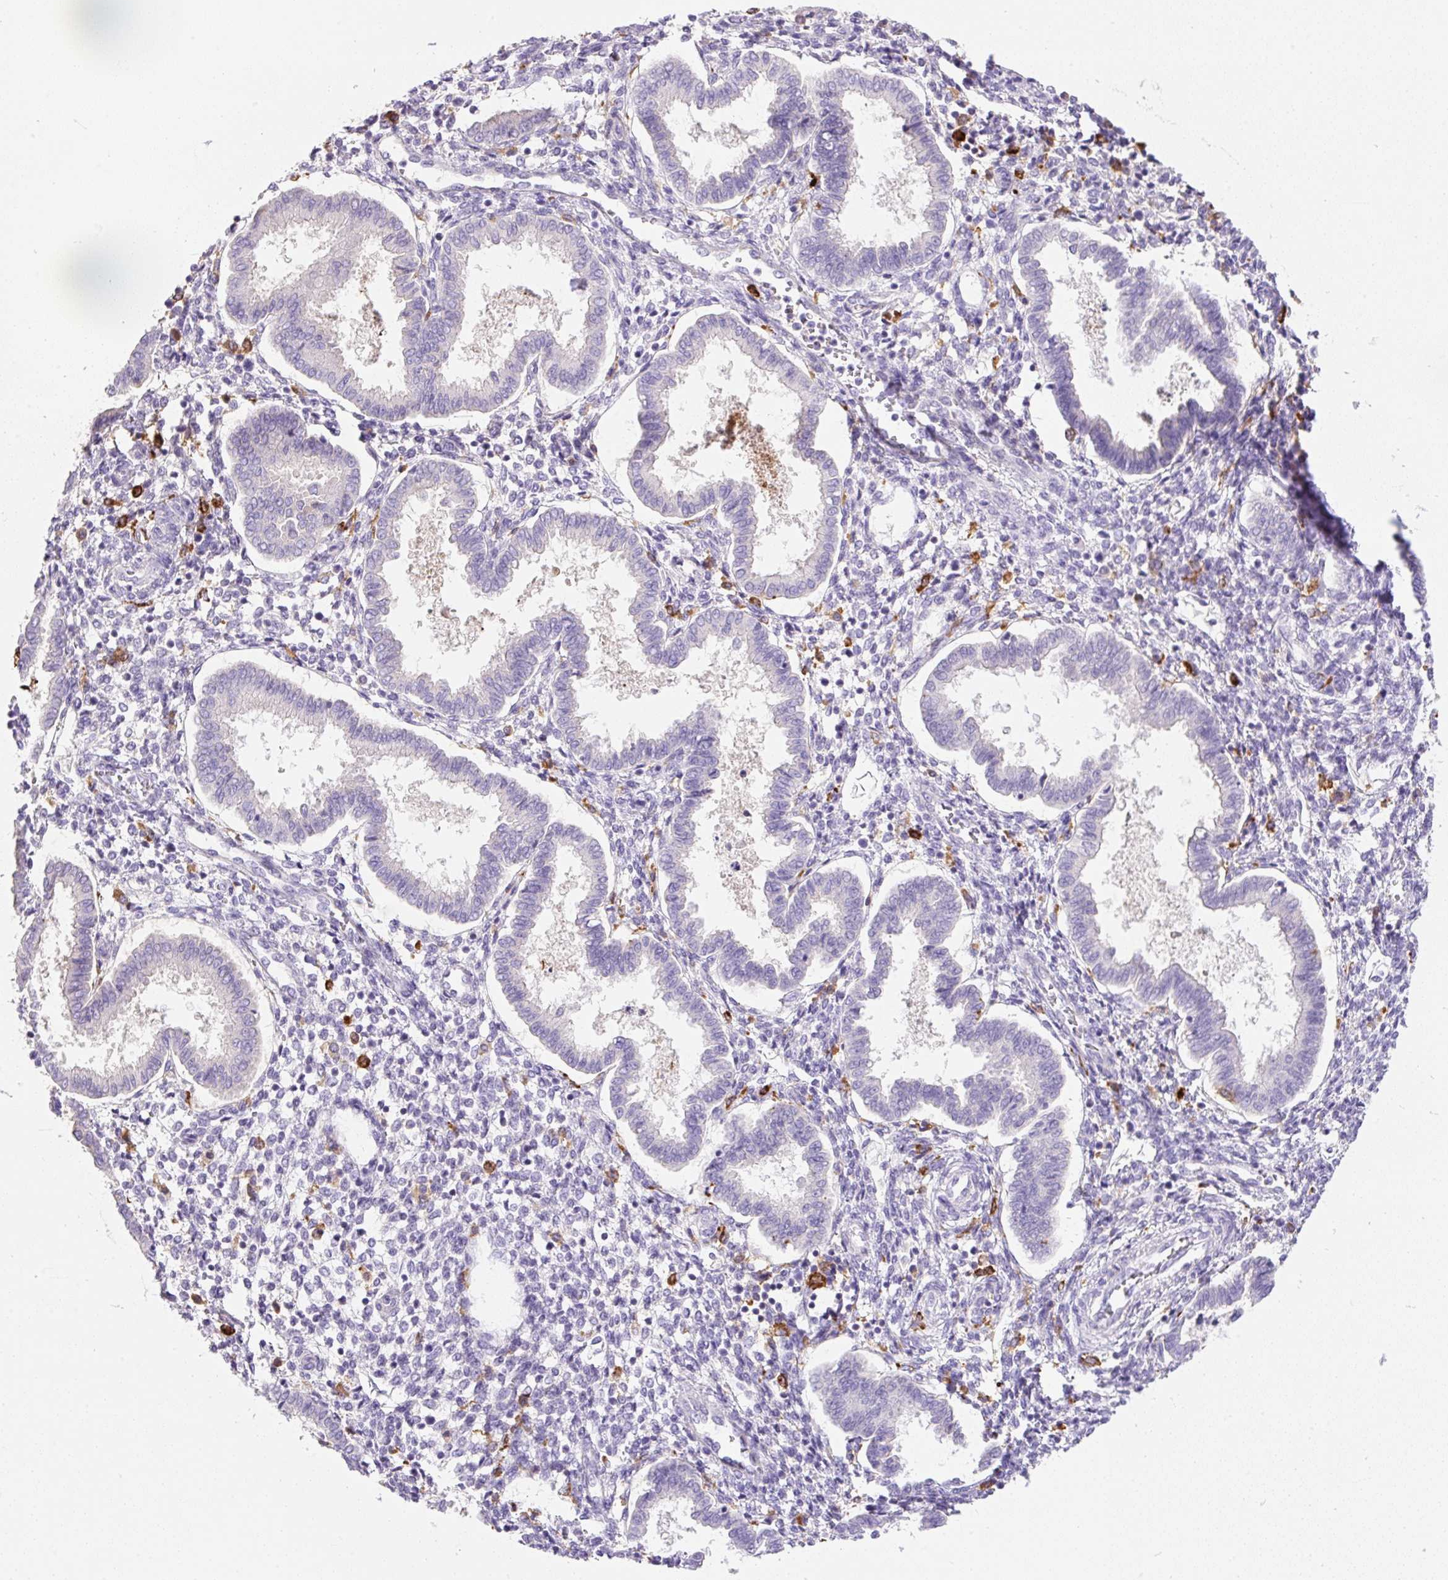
{"staining": {"intensity": "moderate", "quantity": "<25%", "location": "cytoplasmic/membranous"}, "tissue": "endometrium", "cell_type": "Cells in endometrial stroma", "image_type": "normal", "snomed": [{"axis": "morphology", "description": "Normal tissue, NOS"}, {"axis": "topography", "description": "Endometrium"}], "caption": "Immunohistochemistry photomicrograph of unremarkable endometrium: human endometrium stained using IHC exhibits low levels of moderate protein expression localized specifically in the cytoplasmic/membranous of cells in endometrial stroma, appearing as a cytoplasmic/membranous brown color.", "gene": "TDRD15", "patient": {"sex": "female", "age": 24}}